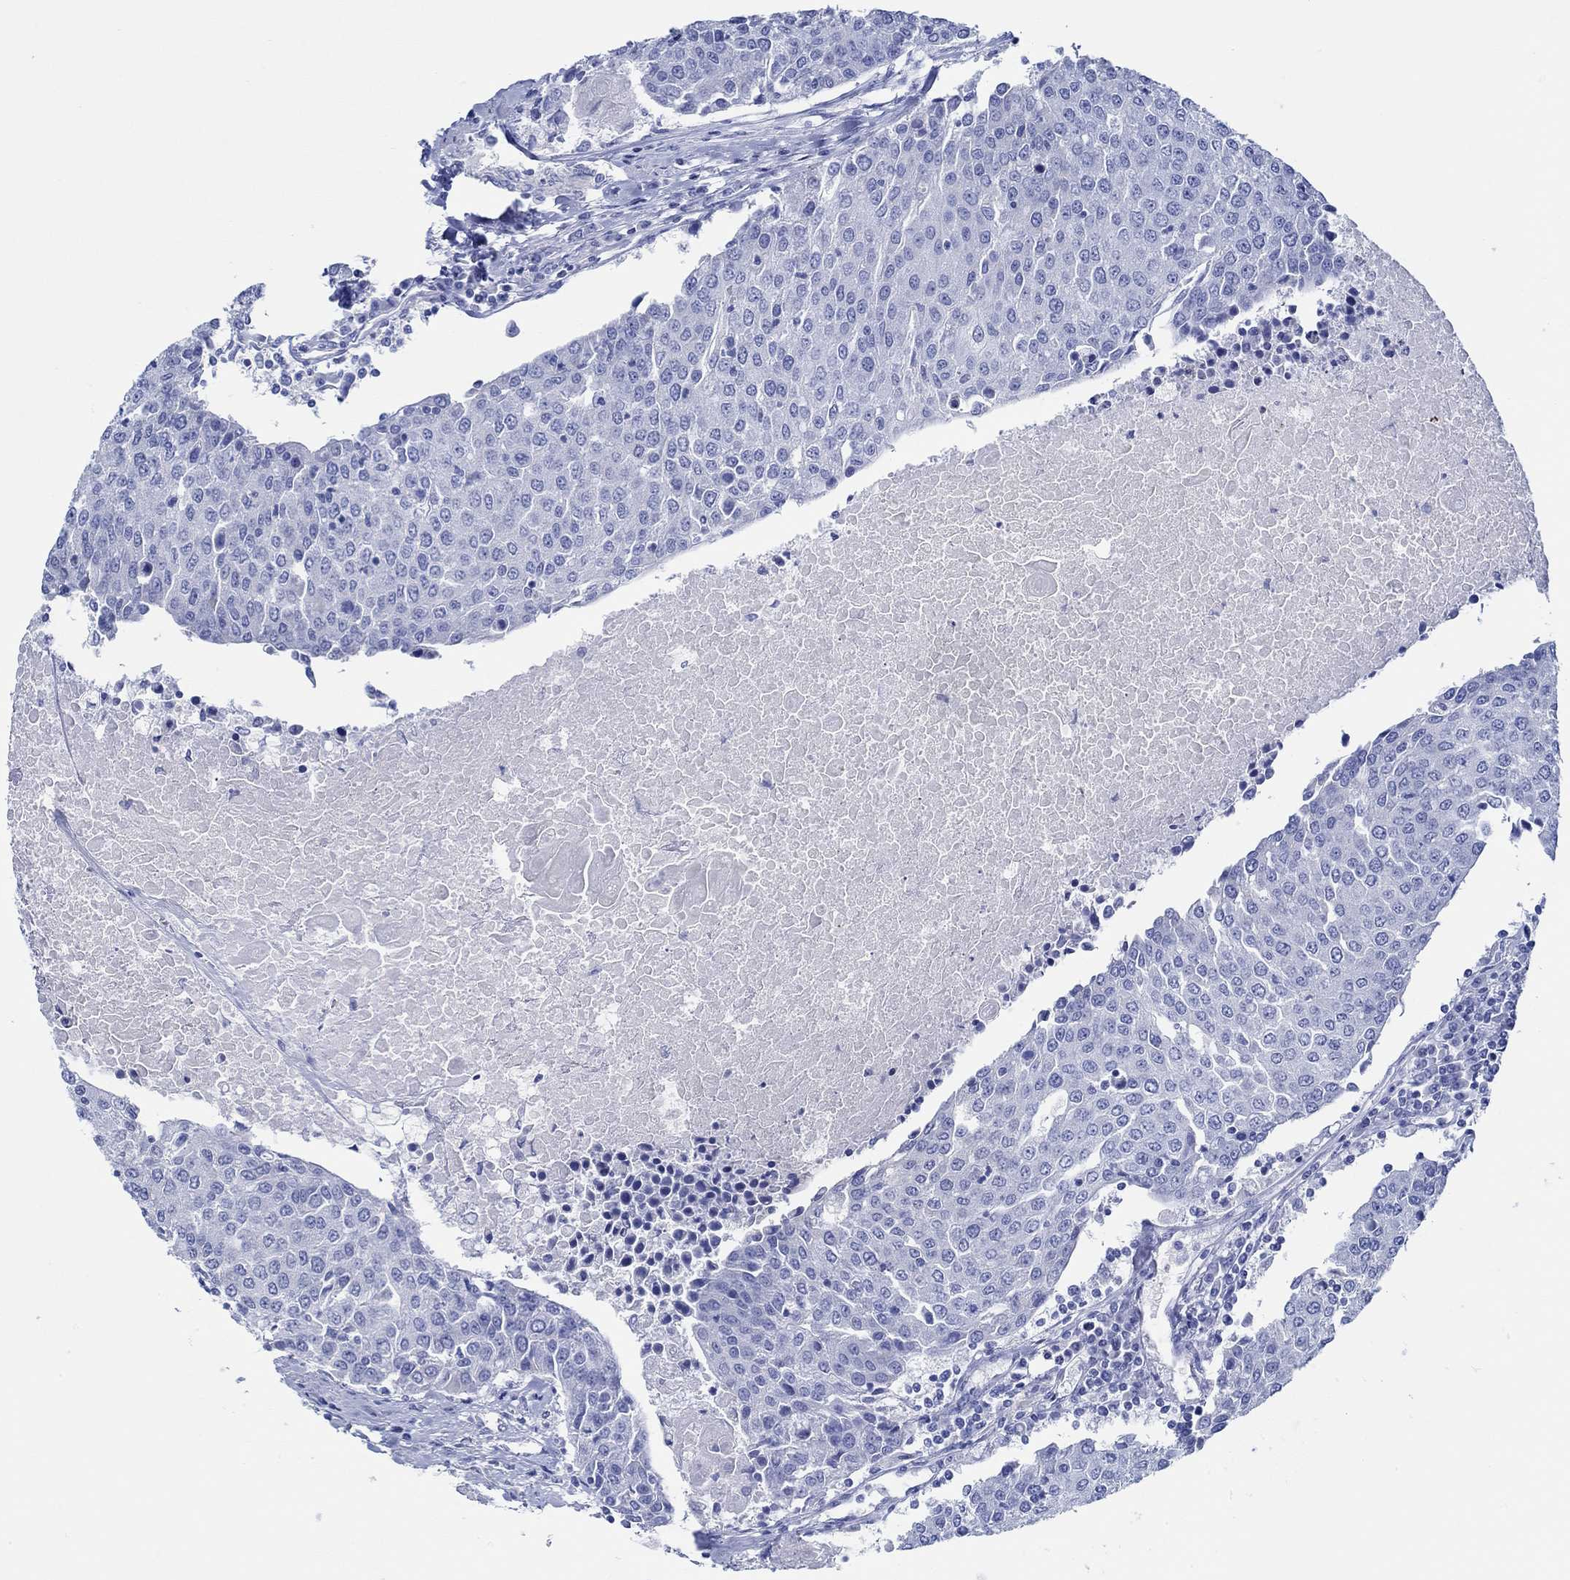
{"staining": {"intensity": "negative", "quantity": "none", "location": "none"}, "tissue": "urothelial cancer", "cell_type": "Tumor cells", "image_type": "cancer", "snomed": [{"axis": "morphology", "description": "Urothelial carcinoma, High grade"}, {"axis": "topography", "description": "Urinary bladder"}], "caption": "Image shows no significant protein expression in tumor cells of urothelial carcinoma (high-grade).", "gene": "IGFBP6", "patient": {"sex": "female", "age": 85}}